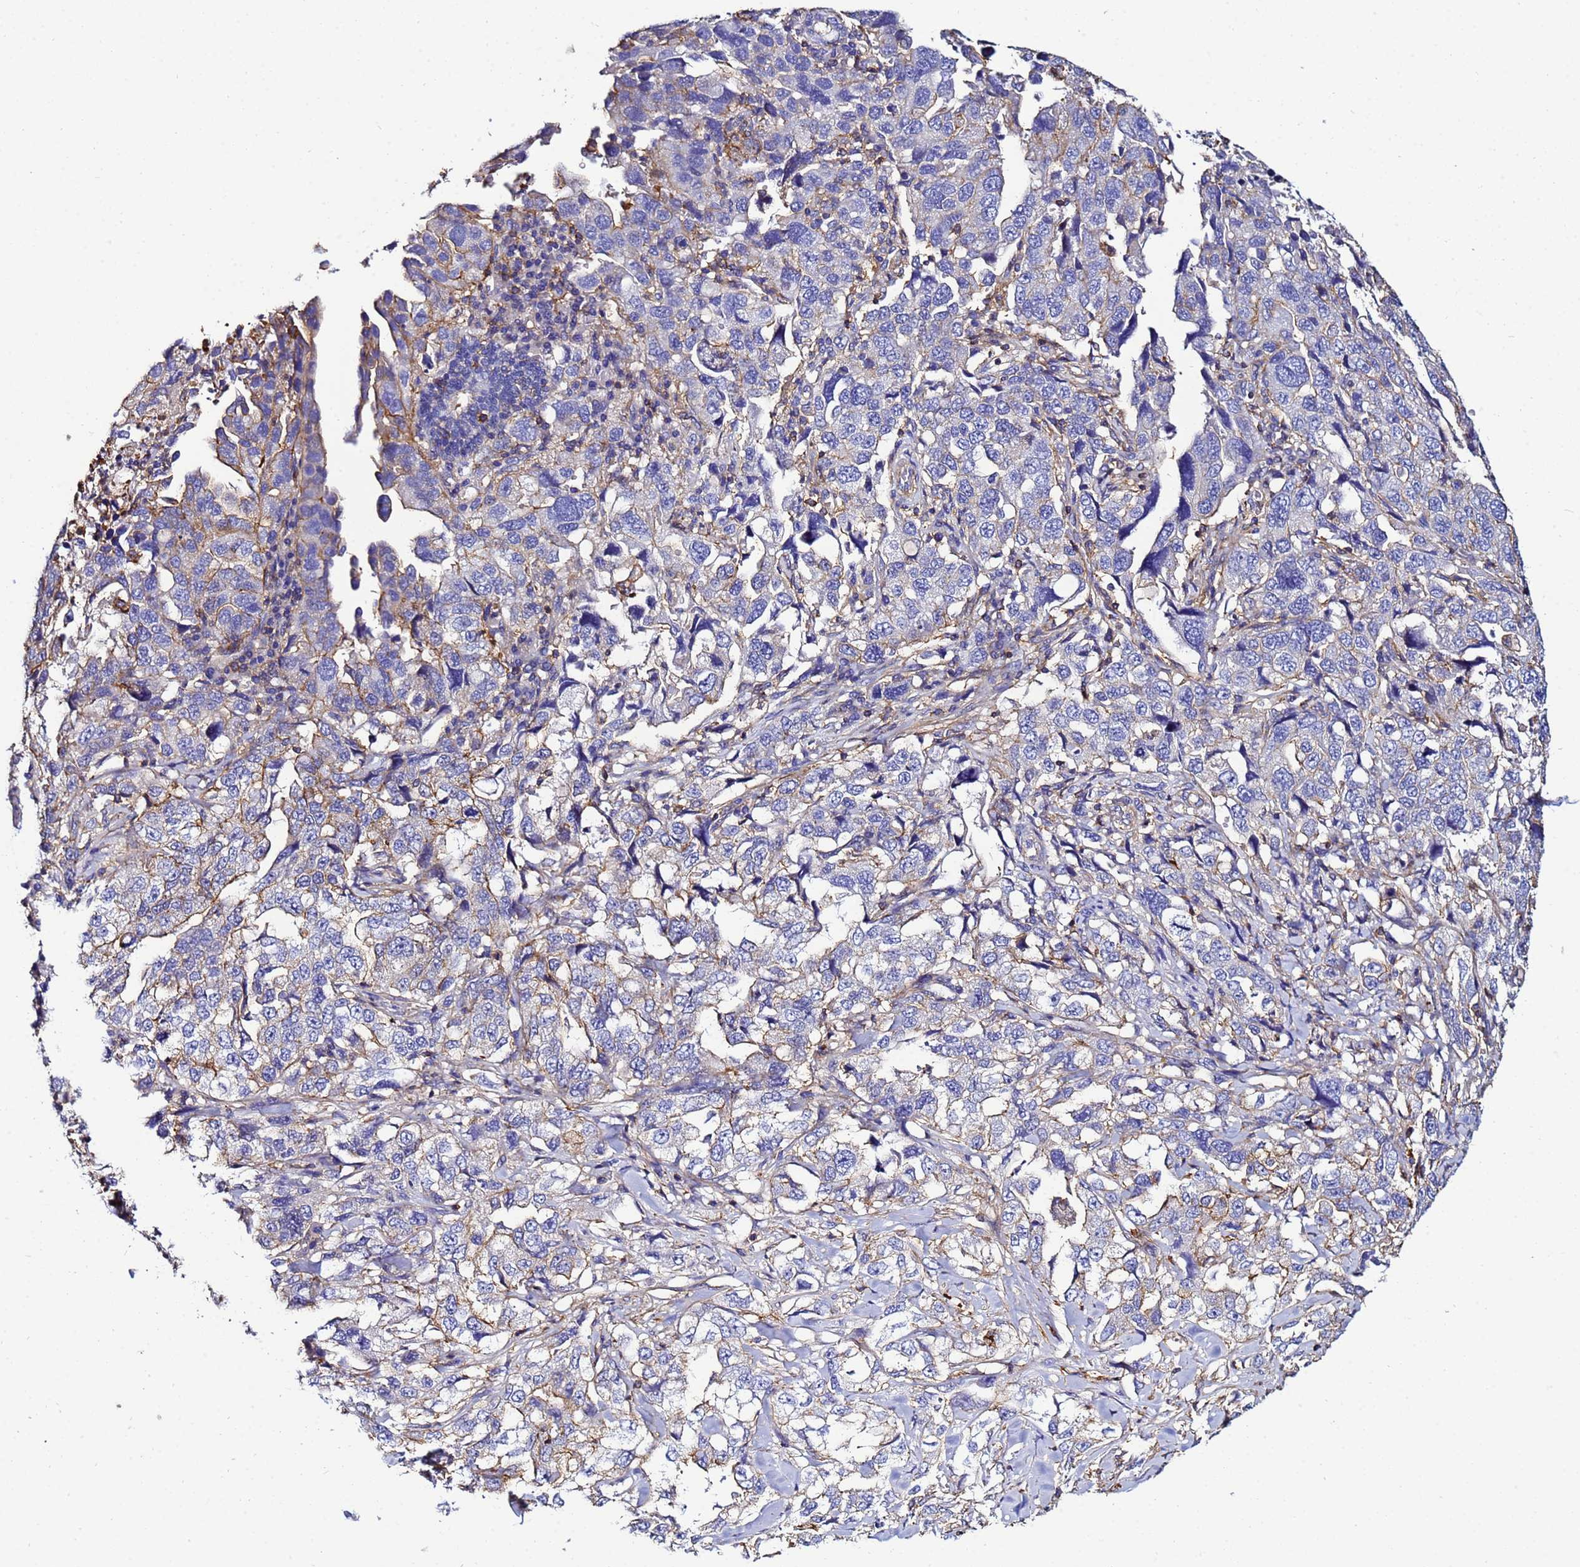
{"staining": {"intensity": "weak", "quantity": "<25%", "location": "cytoplasmic/membranous"}, "tissue": "lung cancer", "cell_type": "Tumor cells", "image_type": "cancer", "snomed": [{"axis": "morphology", "description": "Adenocarcinoma, NOS"}, {"axis": "topography", "description": "Lung"}], "caption": "Immunohistochemistry (IHC) histopathology image of neoplastic tissue: human adenocarcinoma (lung) stained with DAB (3,3'-diaminobenzidine) exhibits no significant protein staining in tumor cells. Nuclei are stained in blue.", "gene": "ACTB", "patient": {"sex": "female", "age": 51}}